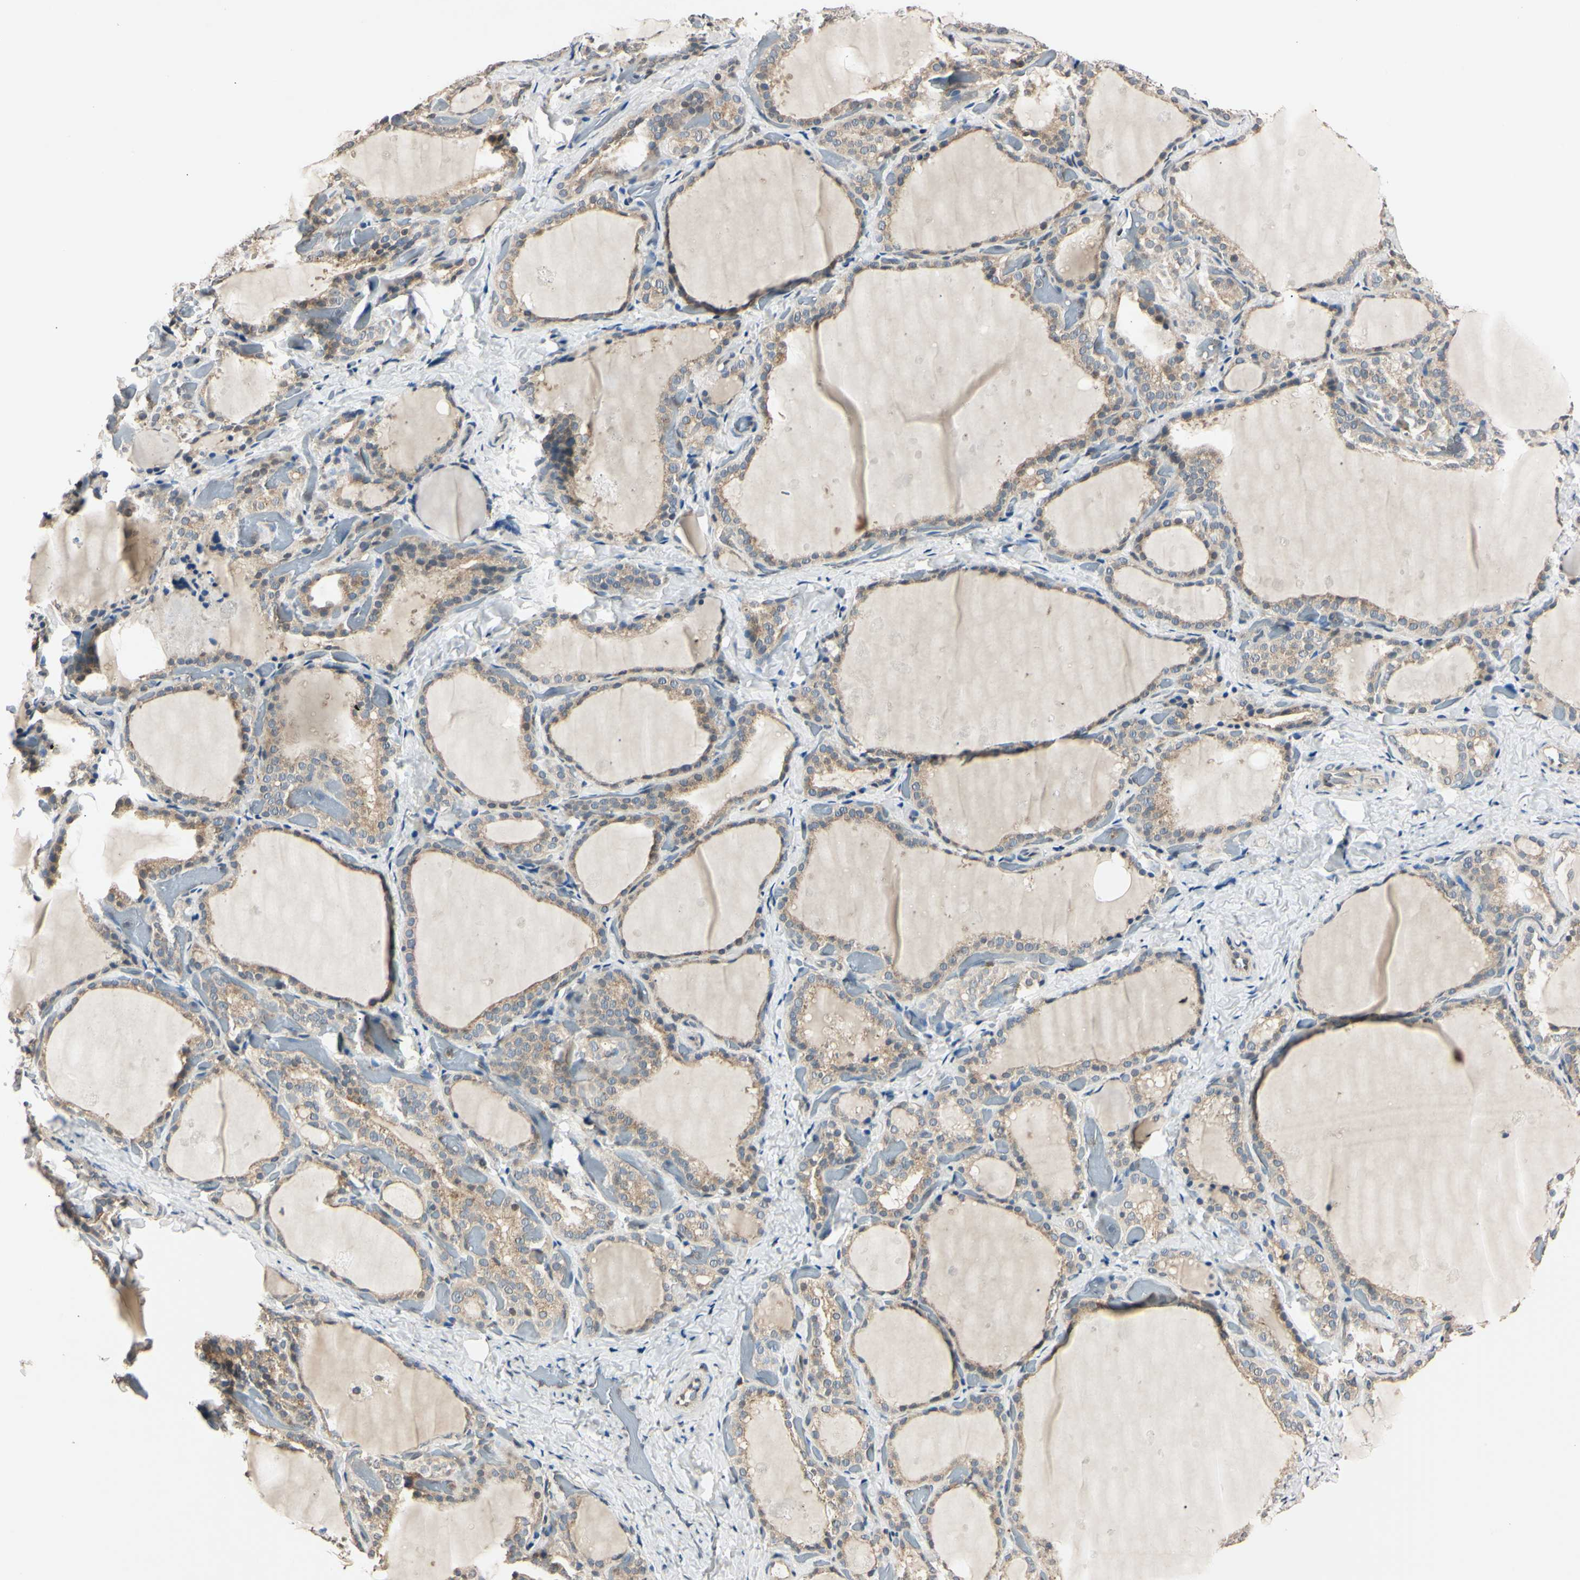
{"staining": {"intensity": "moderate", "quantity": "25%-75%", "location": "cytoplasmic/membranous"}, "tissue": "thyroid gland", "cell_type": "Glandular cells", "image_type": "normal", "snomed": [{"axis": "morphology", "description": "Normal tissue, NOS"}, {"axis": "topography", "description": "Thyroid gland"}], "caption": "High-magnification brightfield microscopy of benign thyroid gland stained with DAB (brown) and counterstained with hematoxylin (blue). glandular cells exhibit moderate cytoplasmic/membranous staining is present in about25%-75% of cells.", "gene": "EPN1", "patient": {"sex": "female", "age": 44}}